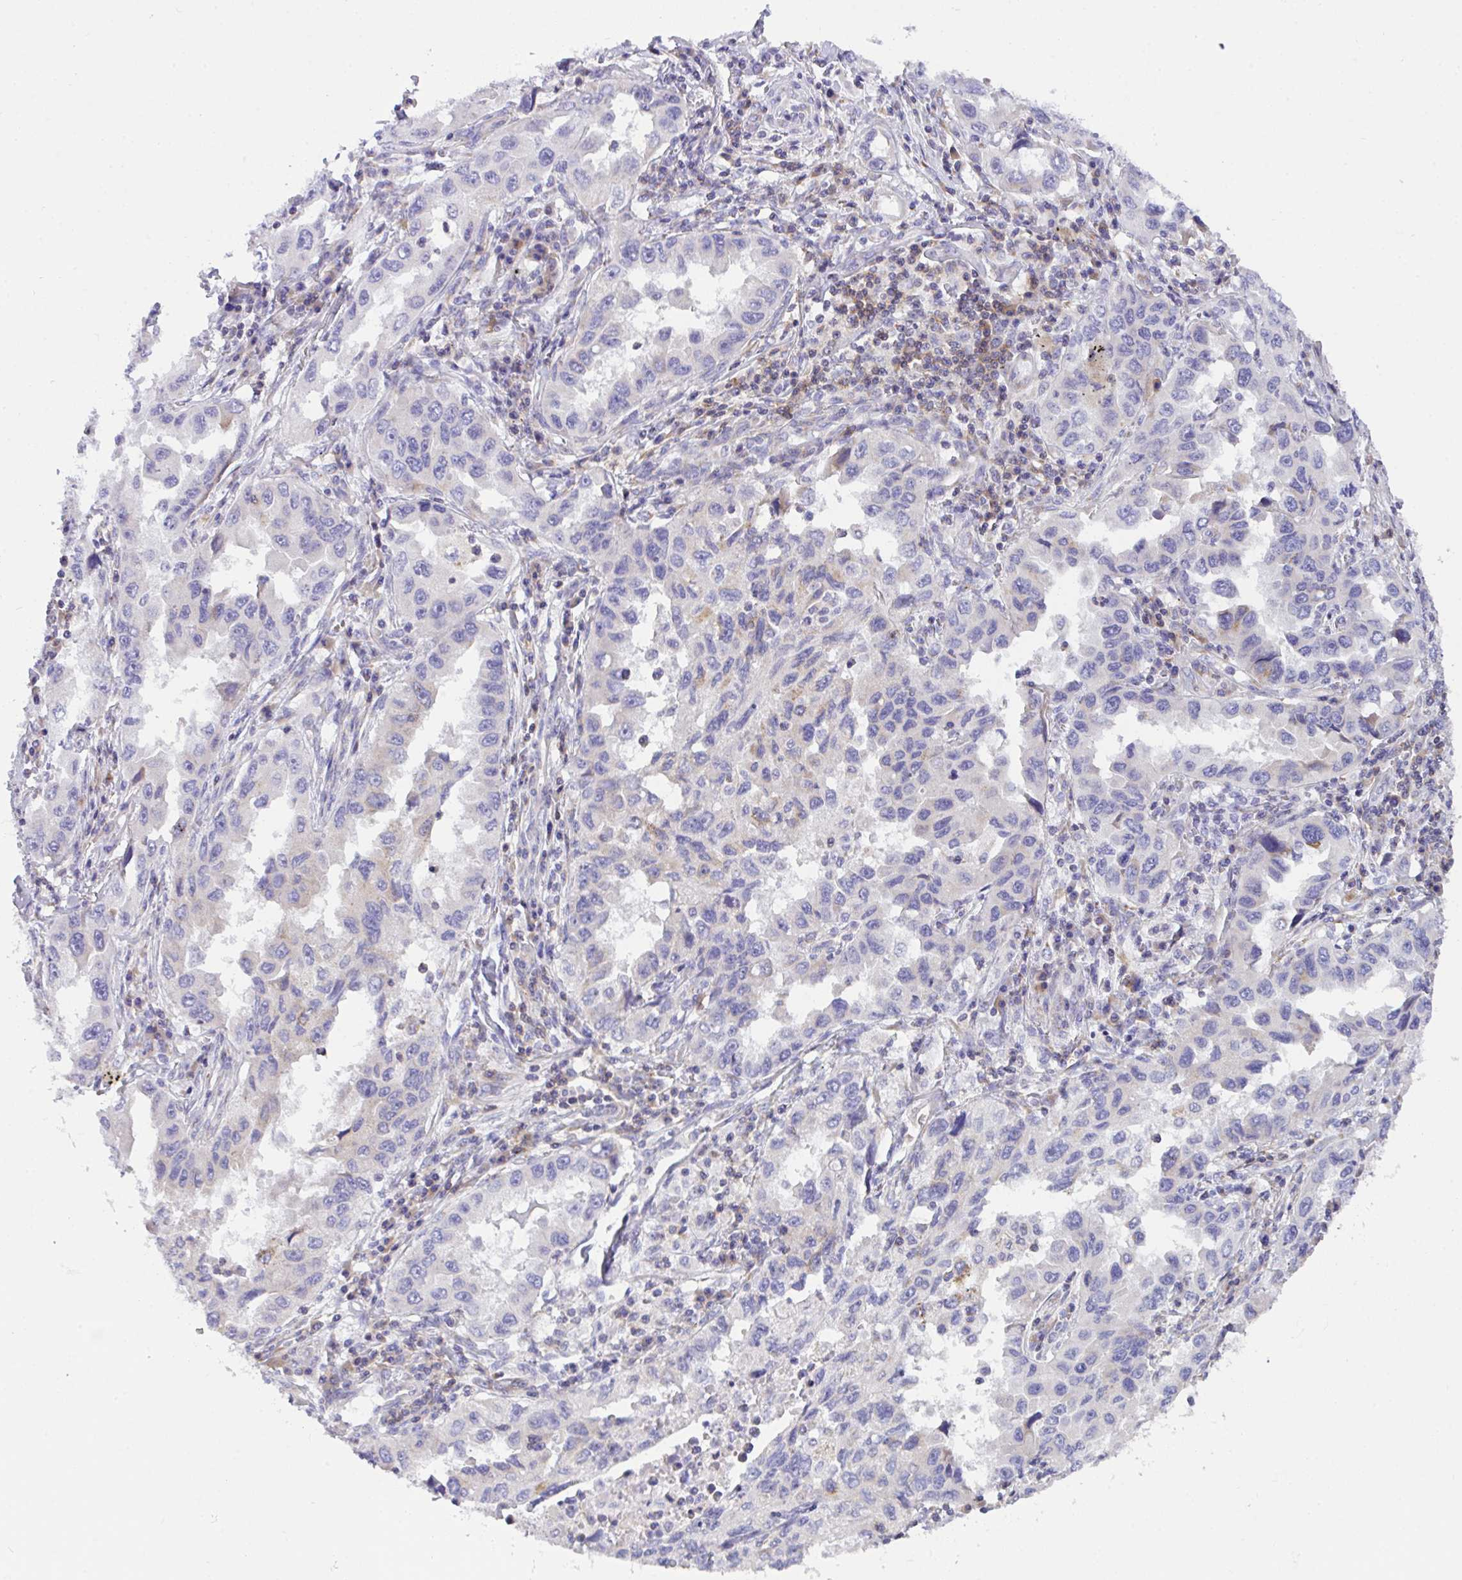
{"staining": {"intensity": "negative", "quantity": "none", "location": "none"}, "tissue": "lung cancer", "cell_type": "Tumor cells", "image_type": "cancer", "snomed": [{"axis": "morphology", "description": "Adenocarcinoma, NOS"}, {"axis": "topography", "description": "Lung"}], "caption": "DAB immunohistochemical staining of human lung cancer demonstrates no significant expression in tumor cells.", "gene": "MIA3", "patient": {"sex": "female", "age": 73}}